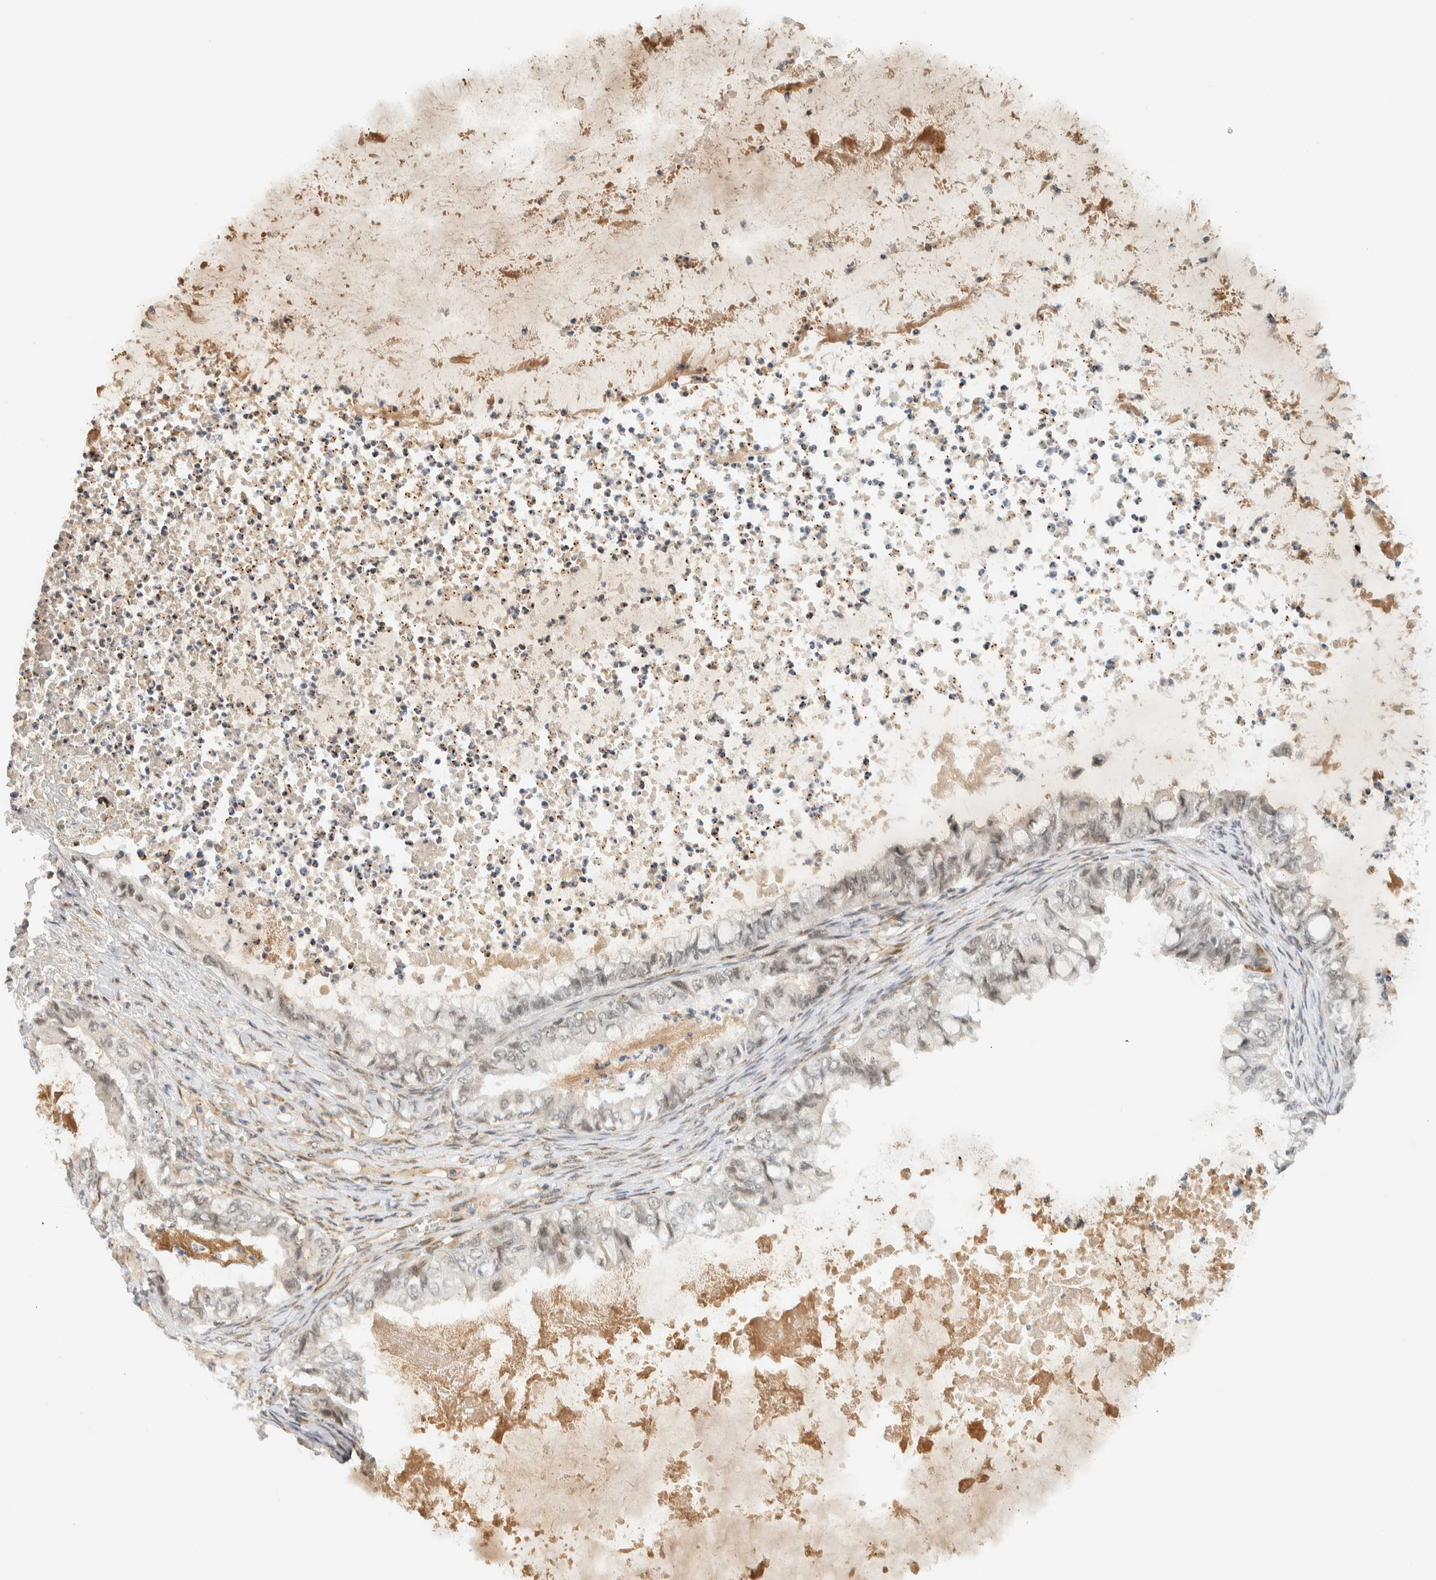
{"staining": {"intensity": "negative", "quantity": "none", "location": "none"}, "tissue": "ovarian cancer", "cell_type": "Tumor cells", "image_type": "cancer", "snomed": [{"axis": "morphology", "description": "Cystadenocarcinoma, mucinous, NOS"}, {"axis": "topography", "description": "Ovary"}], "caption": "This is an immunohistochemistry image of human ovarian mucinous cystadenocarcinoma. There is no expression in tumor cells.", "gene": "ITPRID1", "patient": {"sex": "female", "age": 80}}